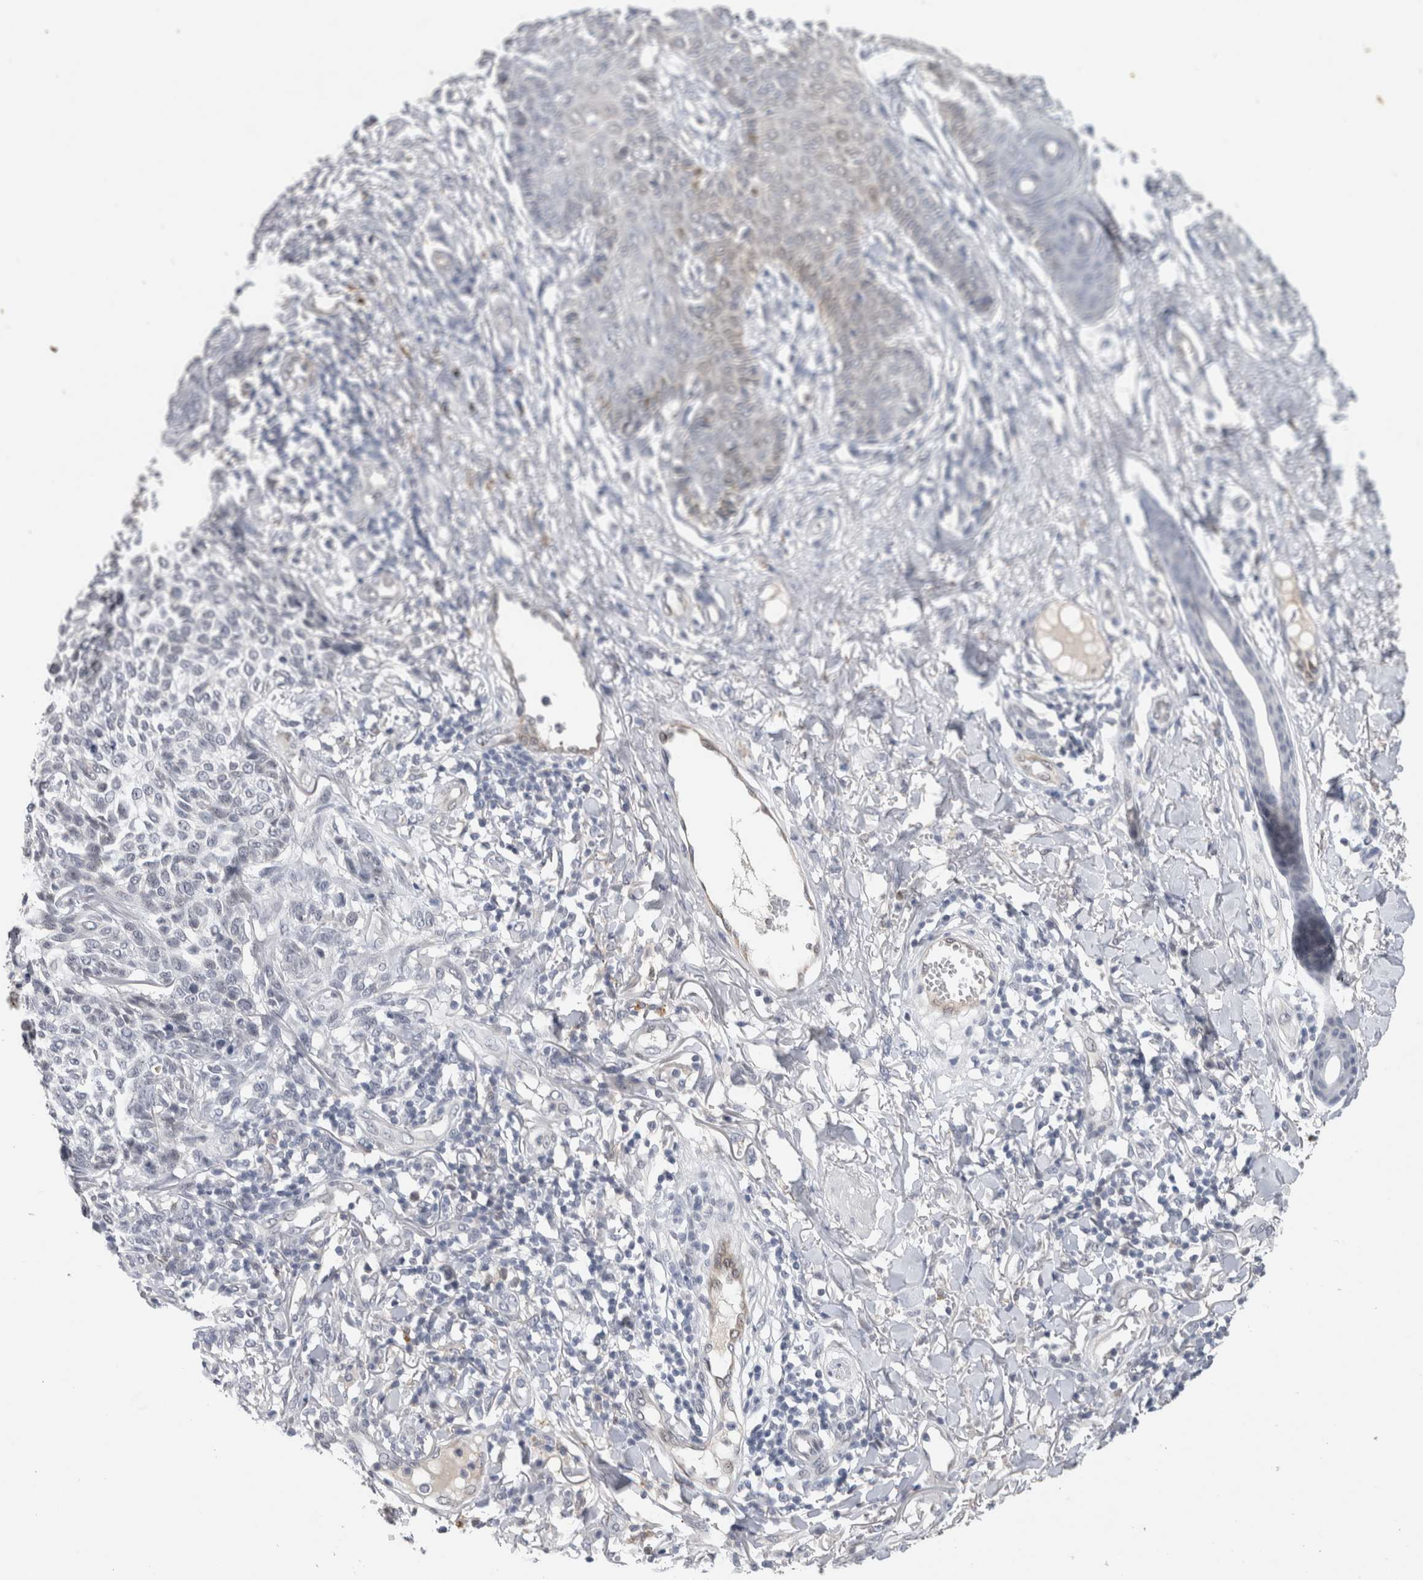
{"staining": {"intensity": "negative", "quantity": "none", "location": "none"}, "tissue": "skin cancer", "cell_type": "Tumor cells", "image_type": "cancer", "snomed": [{"axis": "morphology", "description": "Basal cell carcinoma"}, {"axis": "topography", "description": "Skin"}], "caption": "DAB immunohistochemical staining of skin cancer reveals no significant positivity in tumor cells.", "gene": "PRXL2A", "patient": {"sex": "female", "age": 64}}